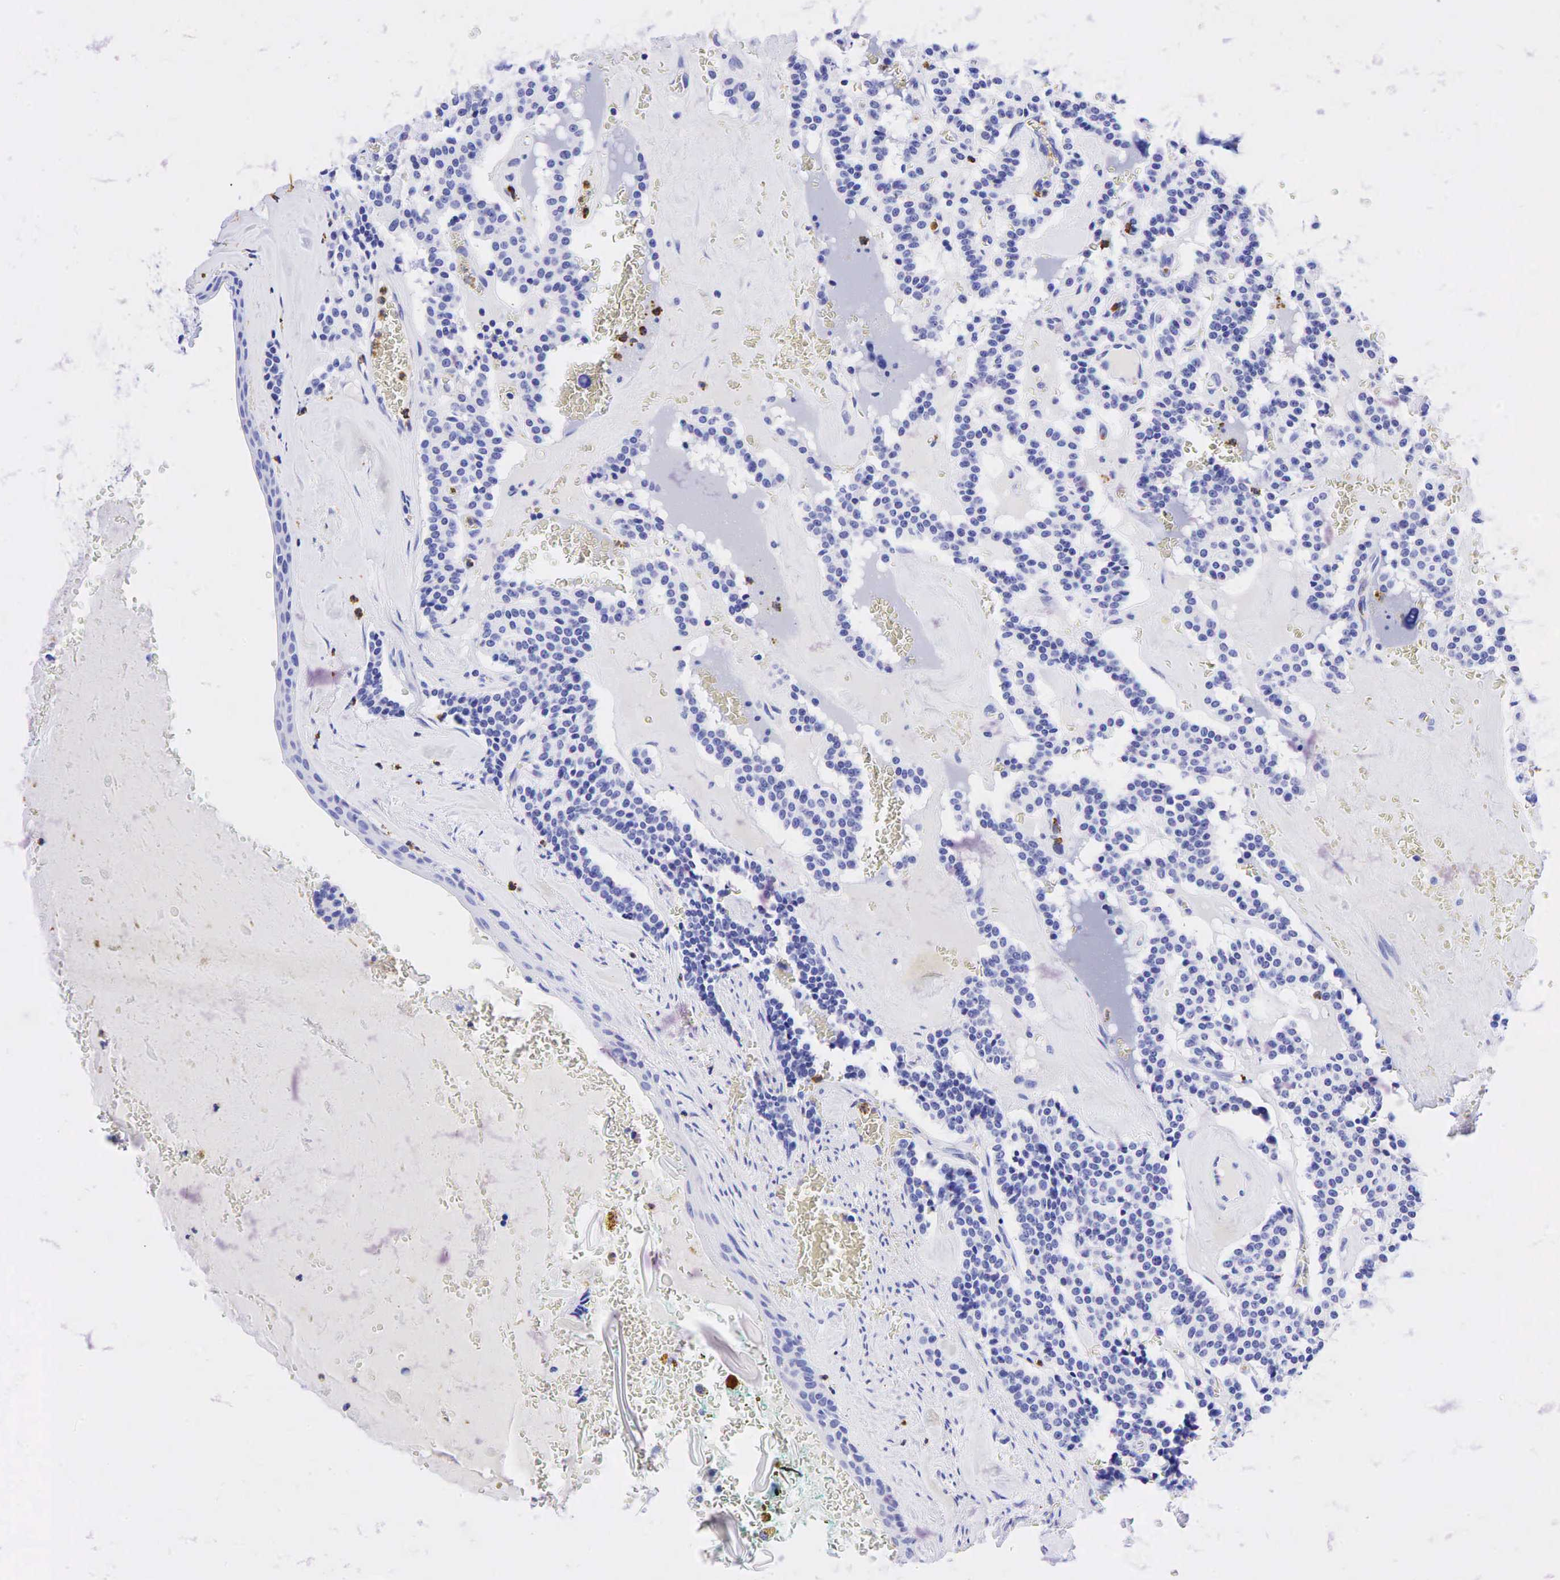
{"staining": {"intensity": "negative", "quantity": "none", "location": "none"}, "tissue": "carcinoid", "cell_type": "Tumor cells", "image_type": "cancer", "snomed": [{"axis": "morphology", "description": "Carcinoid, malignant, NOS"}, {"axis": "topography", "description": "Bronchus"}], "caption": "IHC image of neoplastic tissue: human carcinoid (malignant) stained with DAB demonstrates no significant protein positivity in tumor cells. The staining is performed using DAB brown chromogen with nuclei counter-stained in using hematoxylin.", "gene": "FUT4", "patient": {"sex": "male", "age": 55}}